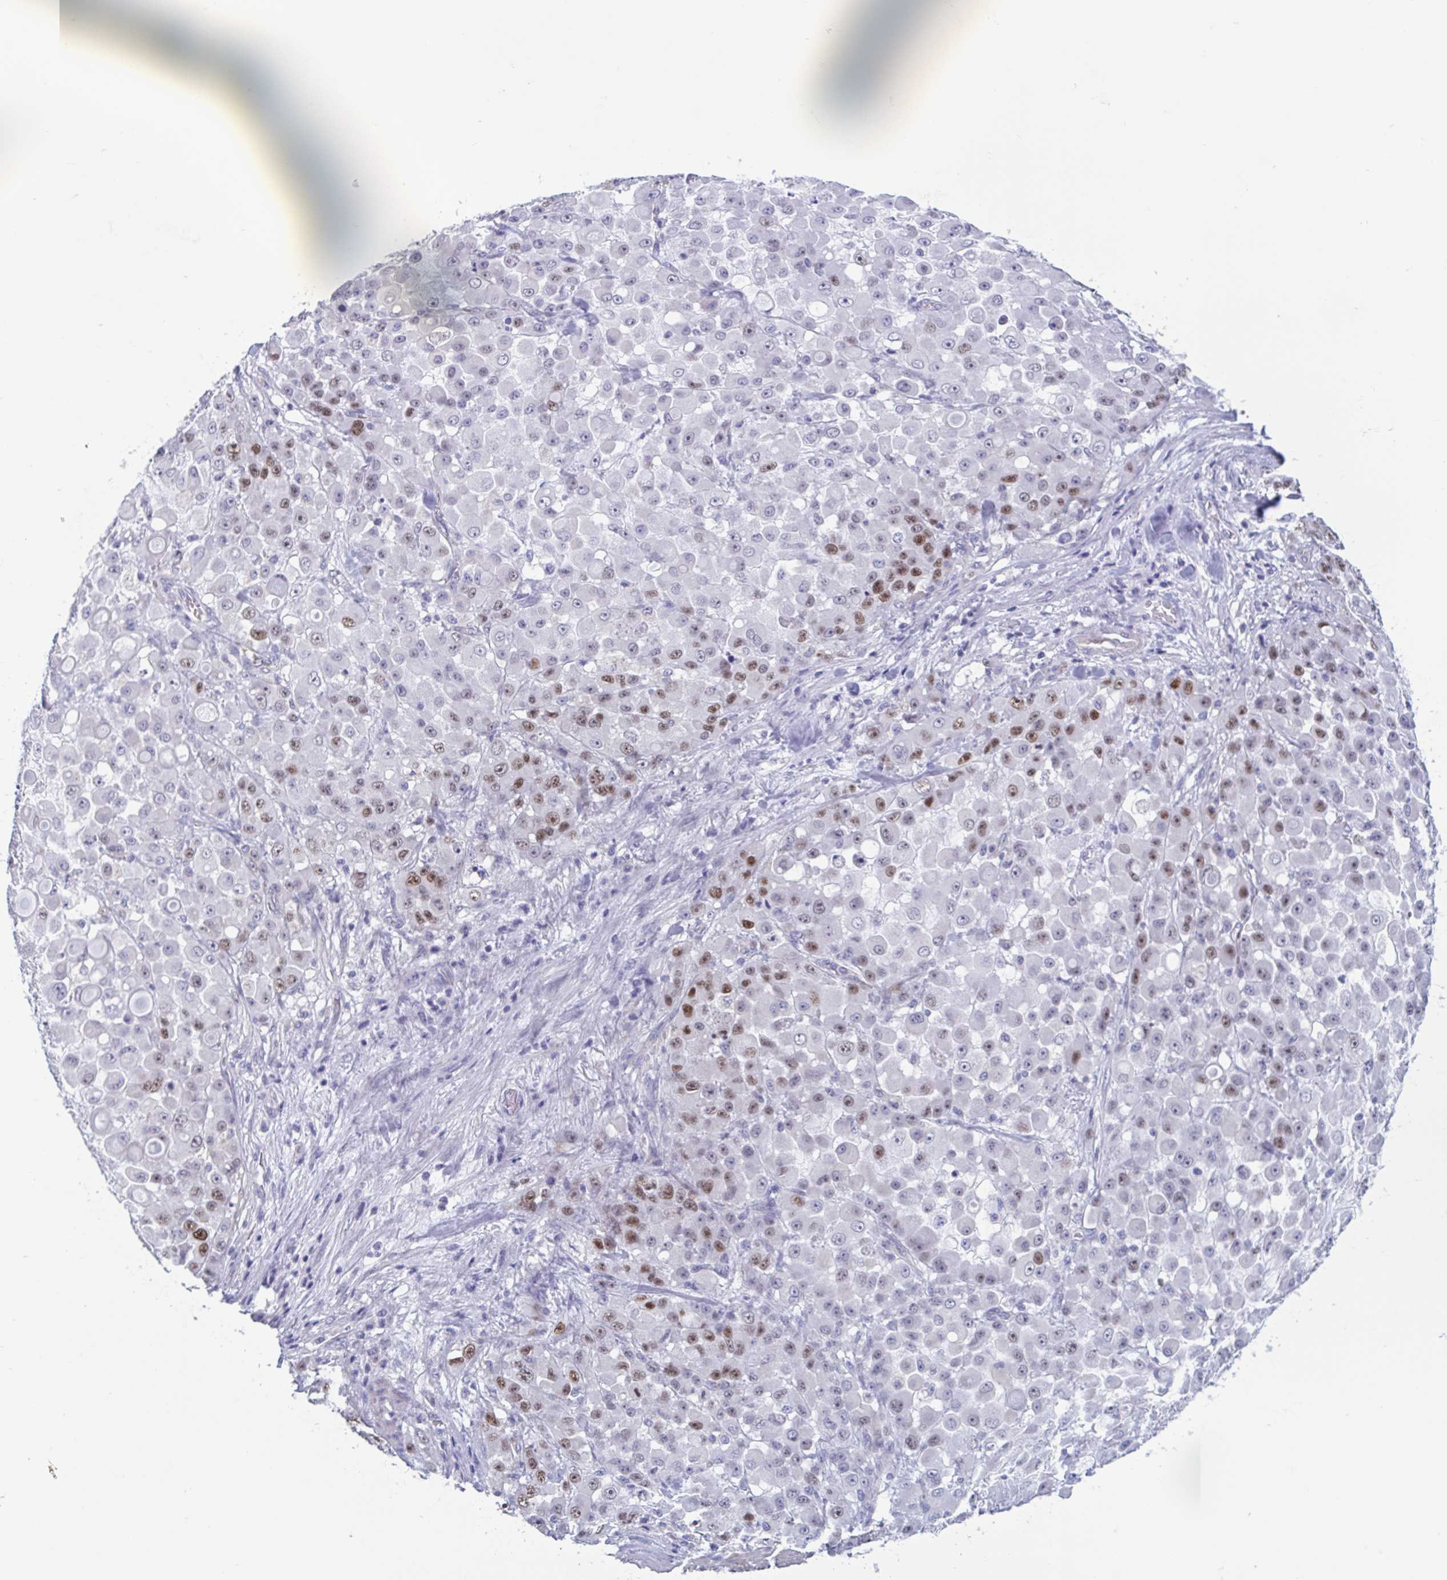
{"staining": {"intensity": "moderate", "quantity": "<25%", "location": "nuclear"}, "tissue": "stomach cancer", "cell_type": "Tumor cells", "image_type": "cancer", "snomed": [{"axis": "morphology", "description": "Adenocarcinoma, NOS"}, {"axis": "topography", "description": "Stomach"}], "caption": "Immunohistochemistry (IHC) staining of stomach cancer, which displays low levels of moderate nuclear expression in about <25% of tumor cells indicating moderate nuclear protein expression. The staining was performed using DAB (3,3'-diaminobenzidine) (brown) for protein detection and nuclei were counterstained in hematoxylin (blue).", "gene": "MORC4", "patient": {"sex": "female", "age": 76}}